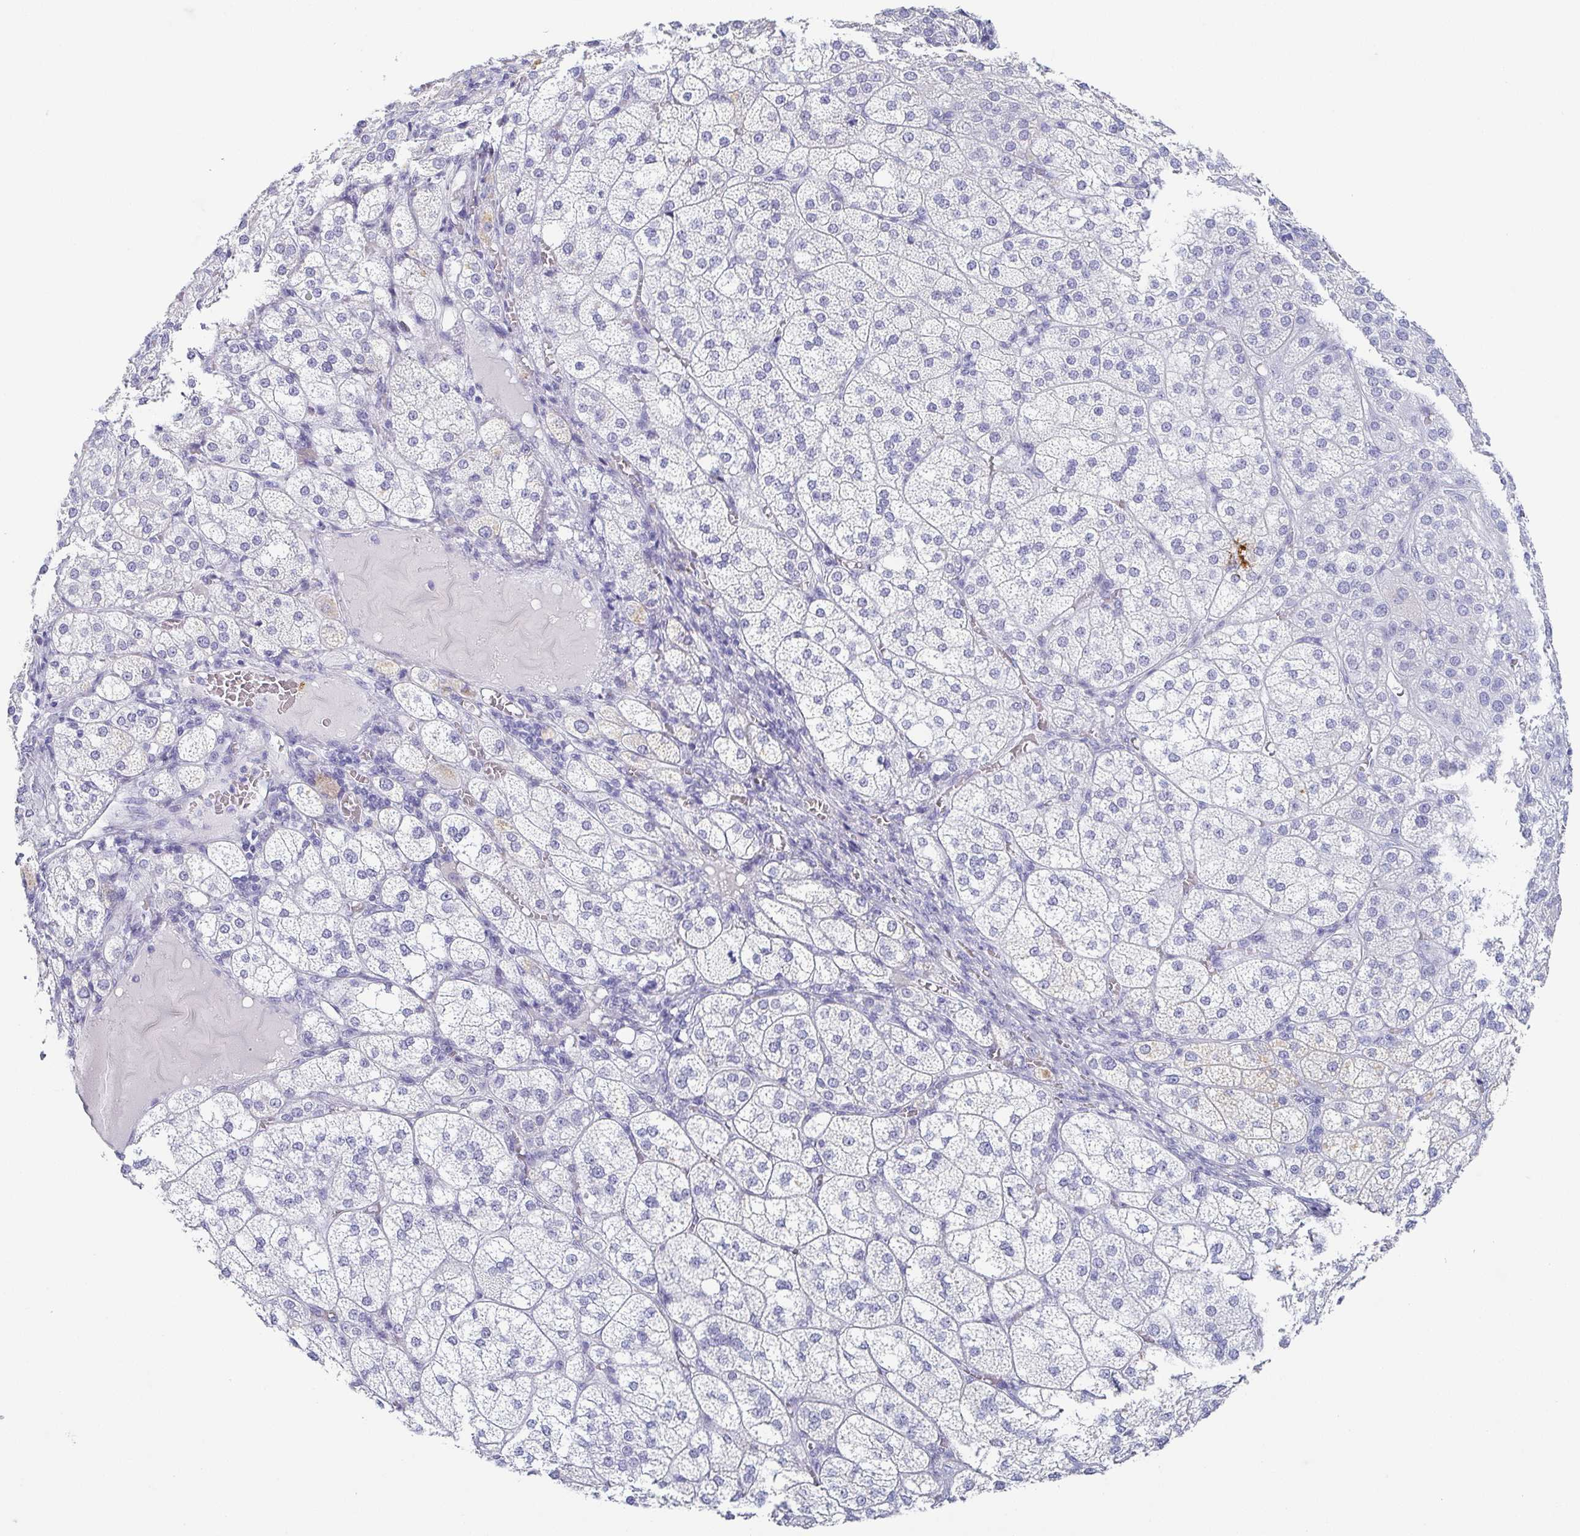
{"staining": {"intensity": "negative", "quantity": "none", "location": "none"}, "tissue": "adrenal gland", "cell_type": "Glandular cells", "image_type": "normal", "snomed": [{"axis": "morphology", "description": "Normal tissue, NOS"}, {"axis": "topography", "description": "Adrenal gland"}], "caption": "DAB immunohistochemical staining of unremarkable adrenal gland shows no significant staining in glandular cells.", "gene": "ZG16B", "patient": {"sex": "female", "age": 60}}